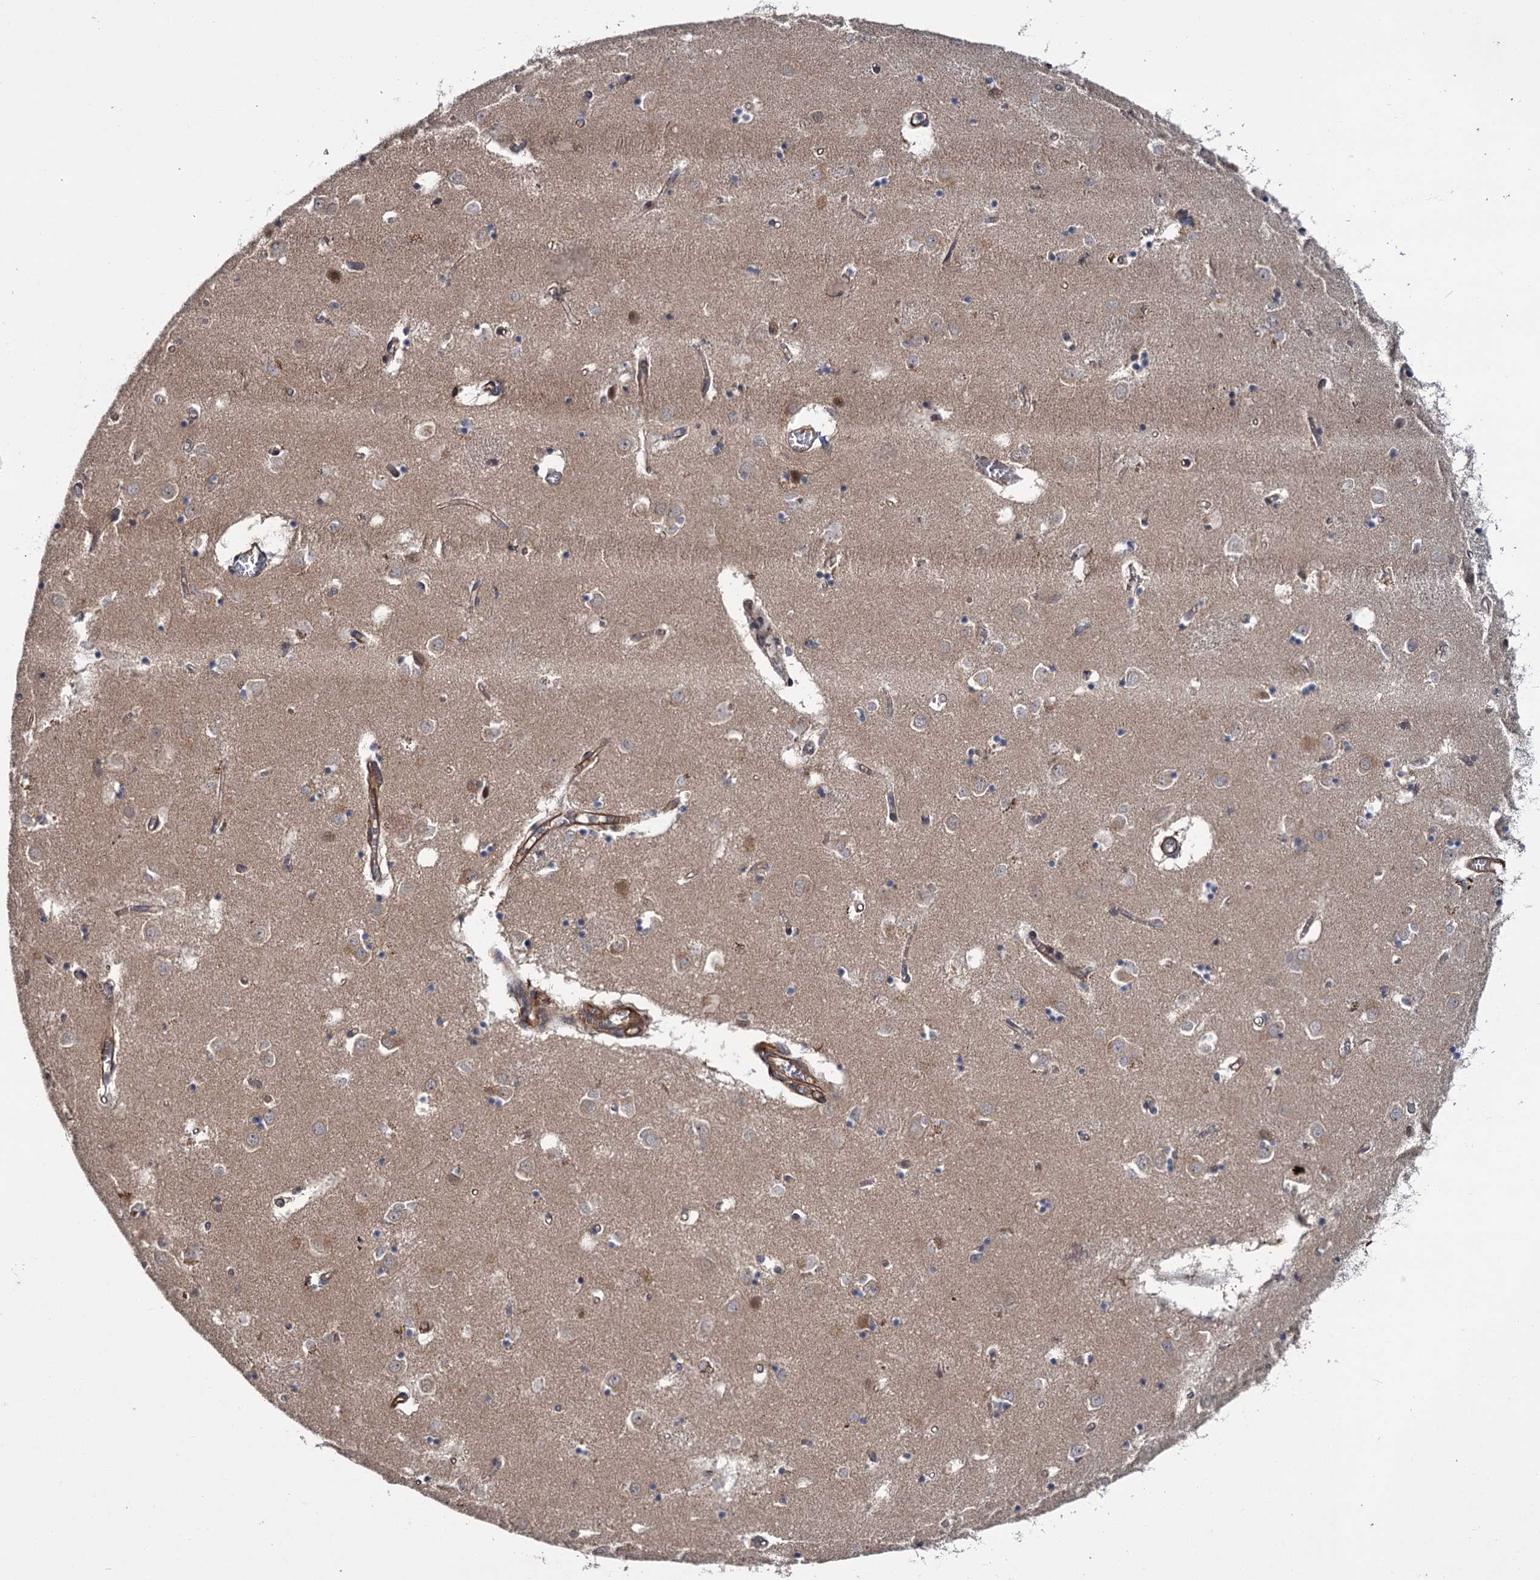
{"staining": {"intensity": "negative", "quantity": "none", "location": "none"}, "tissue": "caudate", "cell_type": "Glial cells", "image_type": "normal", "snomed": [{"axis": "morphology", "description": "Normal tissue, NOS"}, {"axis": "topography", "description": "Lateral ventricle wall"}], "caption": "Micrograph shows no protein positivity in glial cells of unremarkable caudate. (DAB (3,3'-diaminobenzidine) immunohistochemistry visualized using brightfield microscopy, high magnification).", "gene": "PKN2", "patient": {"sex": "male", "age": 70}}